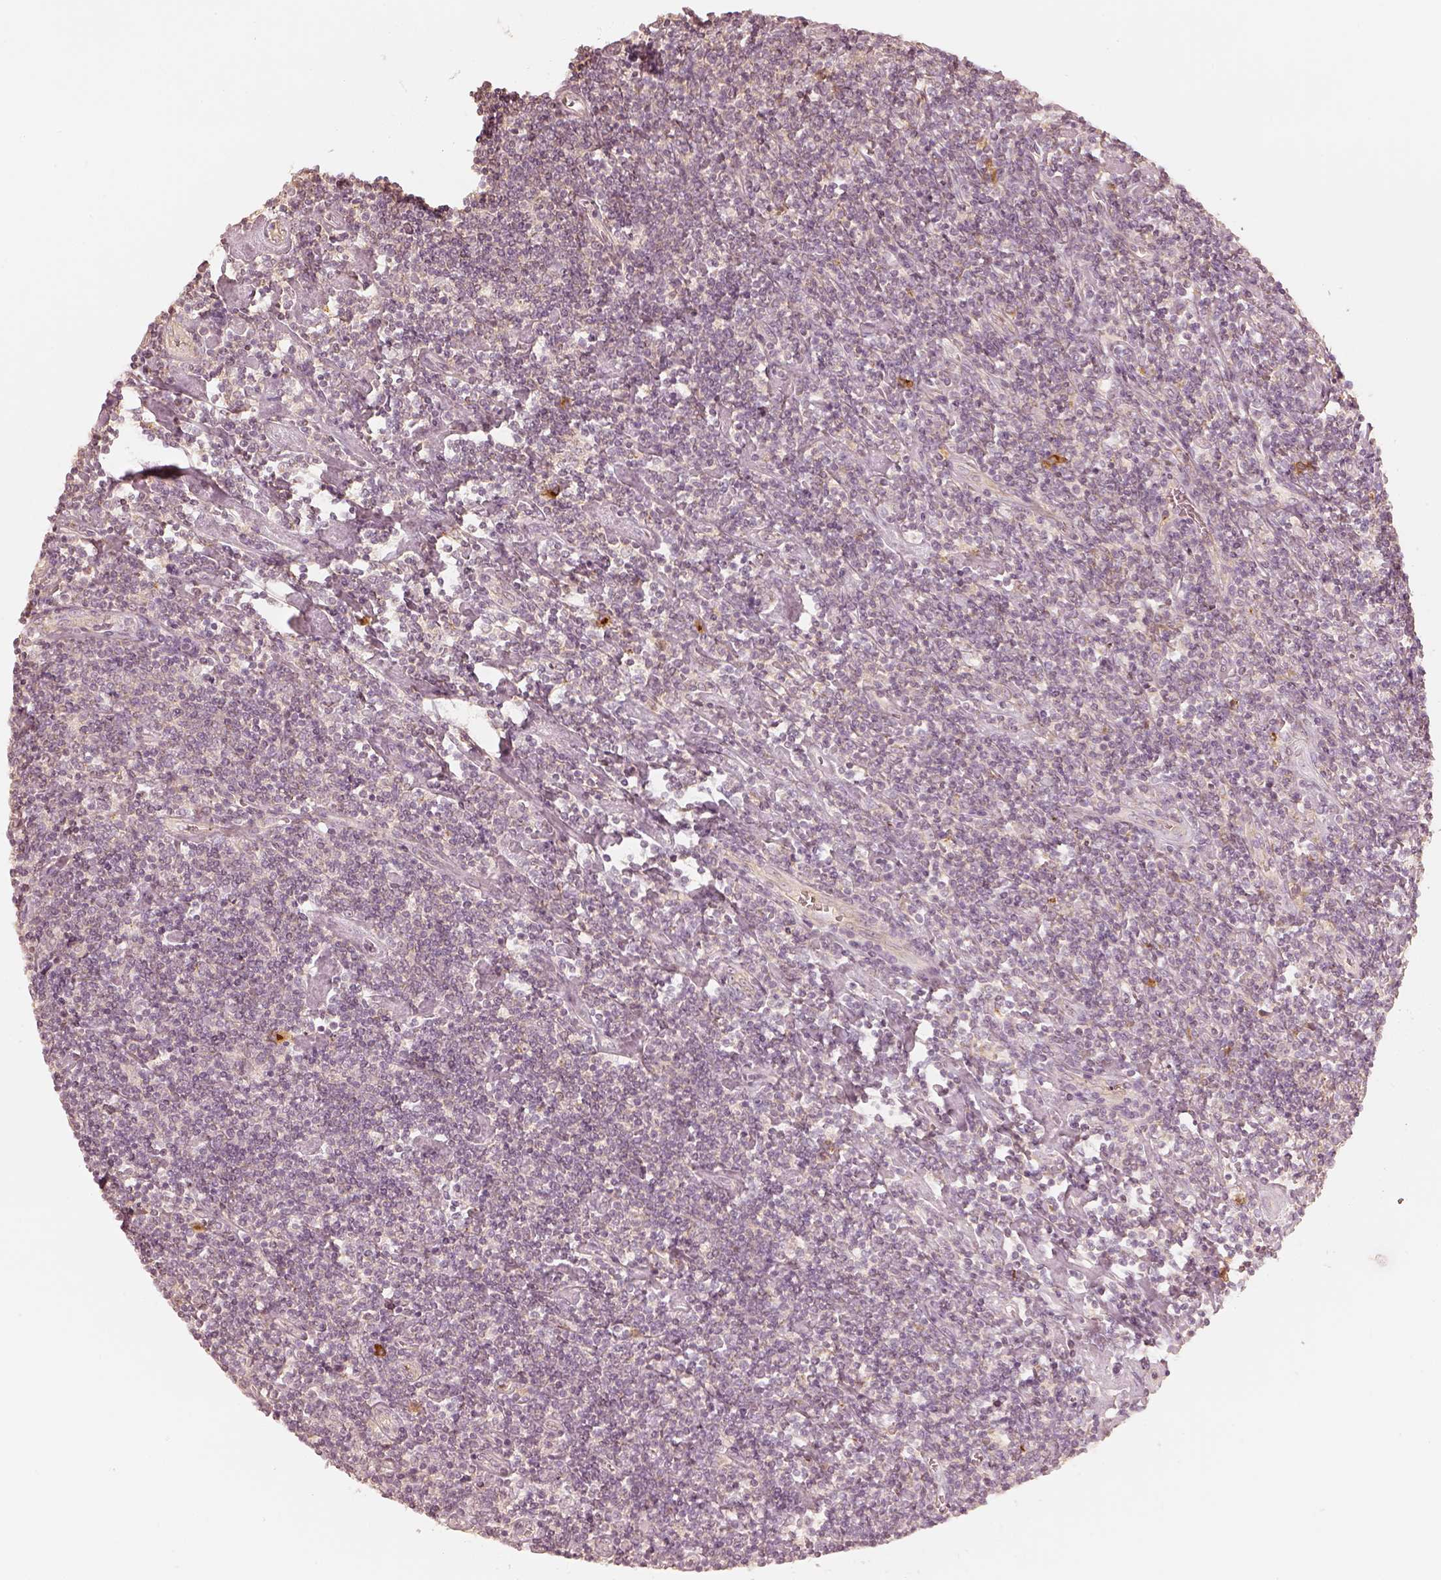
{"staining": {"intensity": "negative", "quantity": "none", "location": "none"}, "tissue": "lymphoma", "cell_type": "Tumor cells", "image_type": "cancer", "snomed": [{"axis": "morphology", "description": "Hodgkin's disease, NOS"}, {"axis": "topography", "description": "Lymph node"}], "caption": "Tumor cells show no significant protein expression in Hodgkin's disease.", "gene": "GORASP2", "patient": {"sex": "male", "age": 40}}